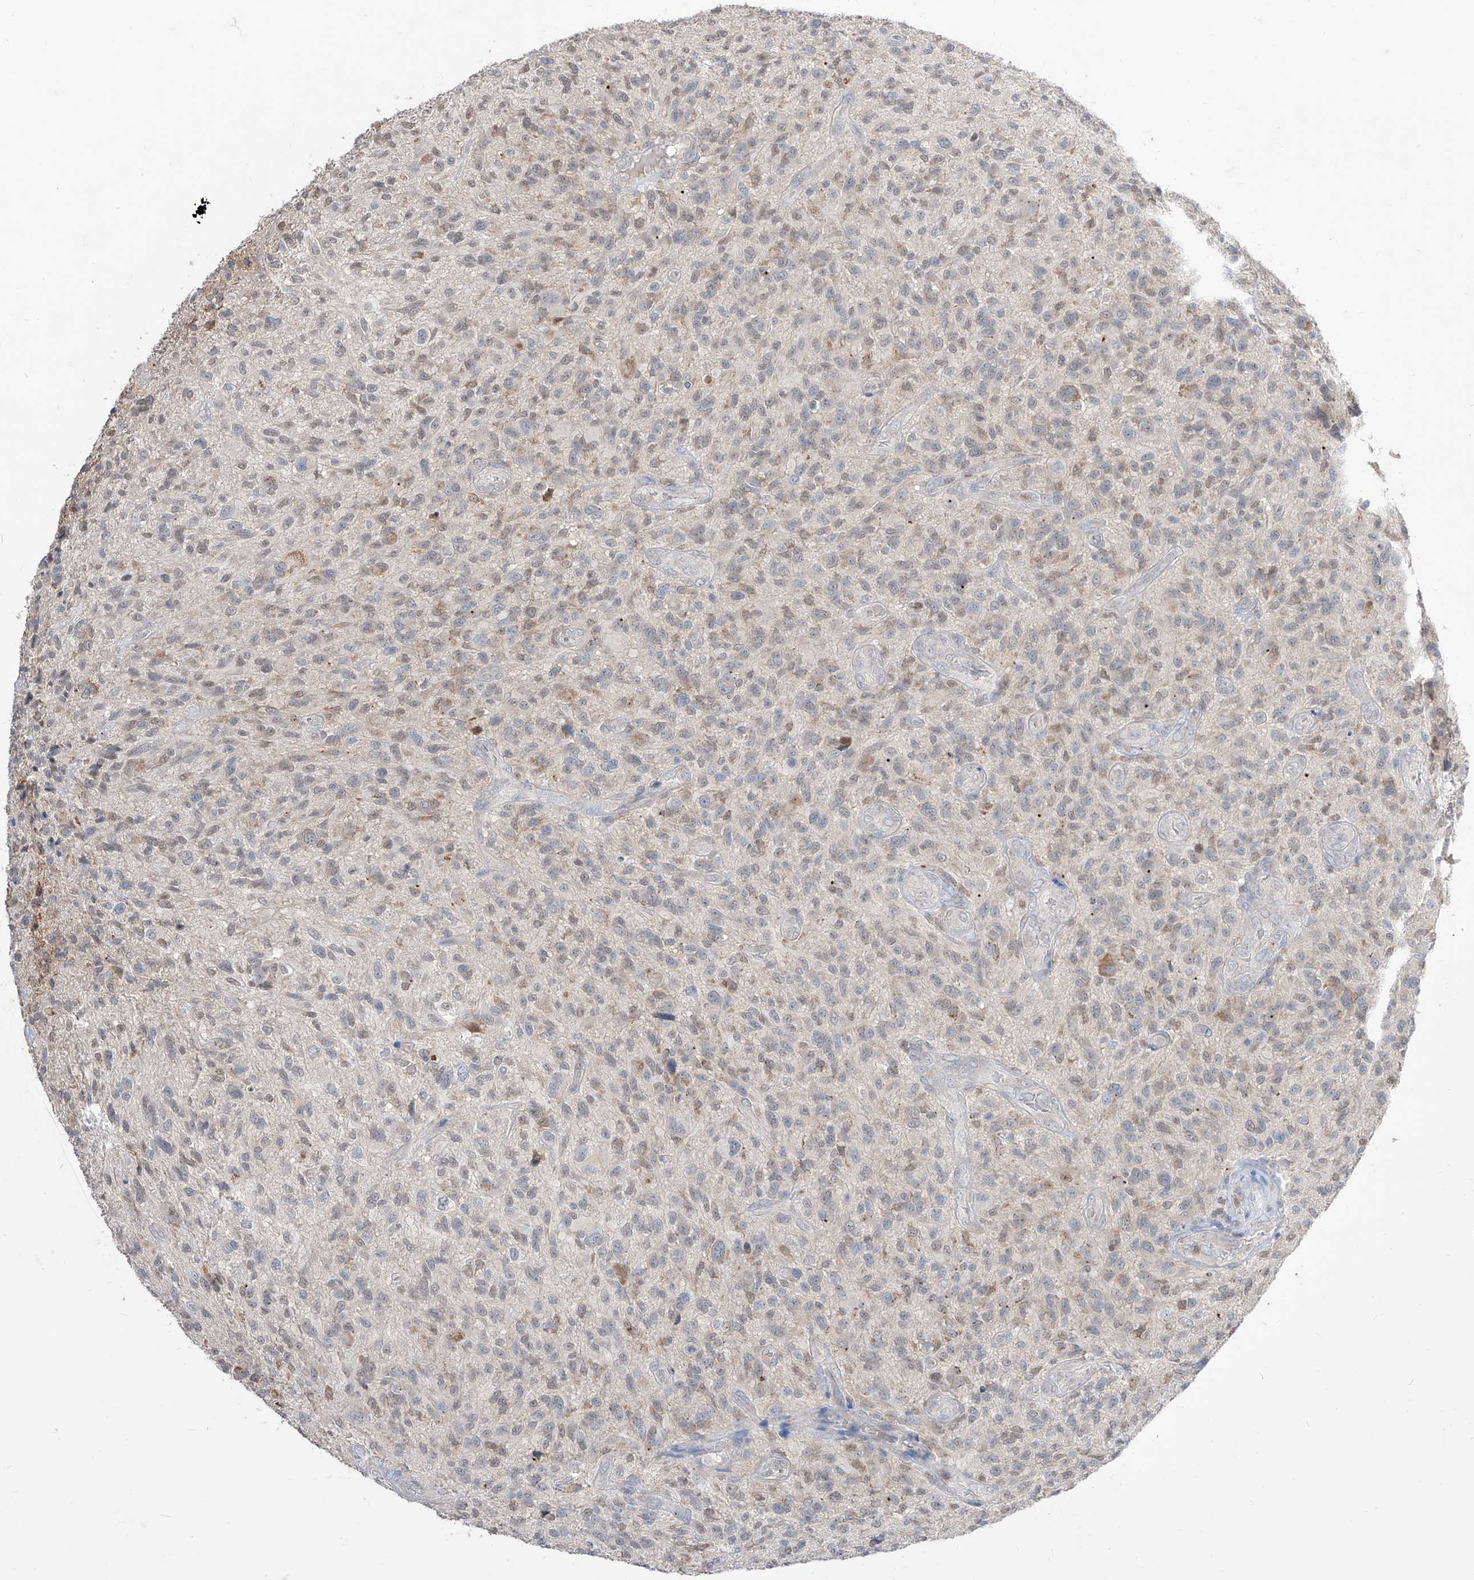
{"staining": {"intensity": "weak", "quantity": "25%-75%", "location": "nuclear"}, "tissue": "glioma", "cell_type": "Tumor cells", "image_type": "cancer", "snomed": [{"axis": "morphology", "description": "Glioma, malignant, High grade"}, {"axis": "topography", "description": "Brain"}], "caption": "This image shows malignant glioma (high-grade) stained with IHC to label a protein in brown. The nuclear of tumor cells show weak positivity for the protein. Nuclei are counter-stained blue.", "gene": "BROX", "patient": {"sex": "male", "age": 47}}